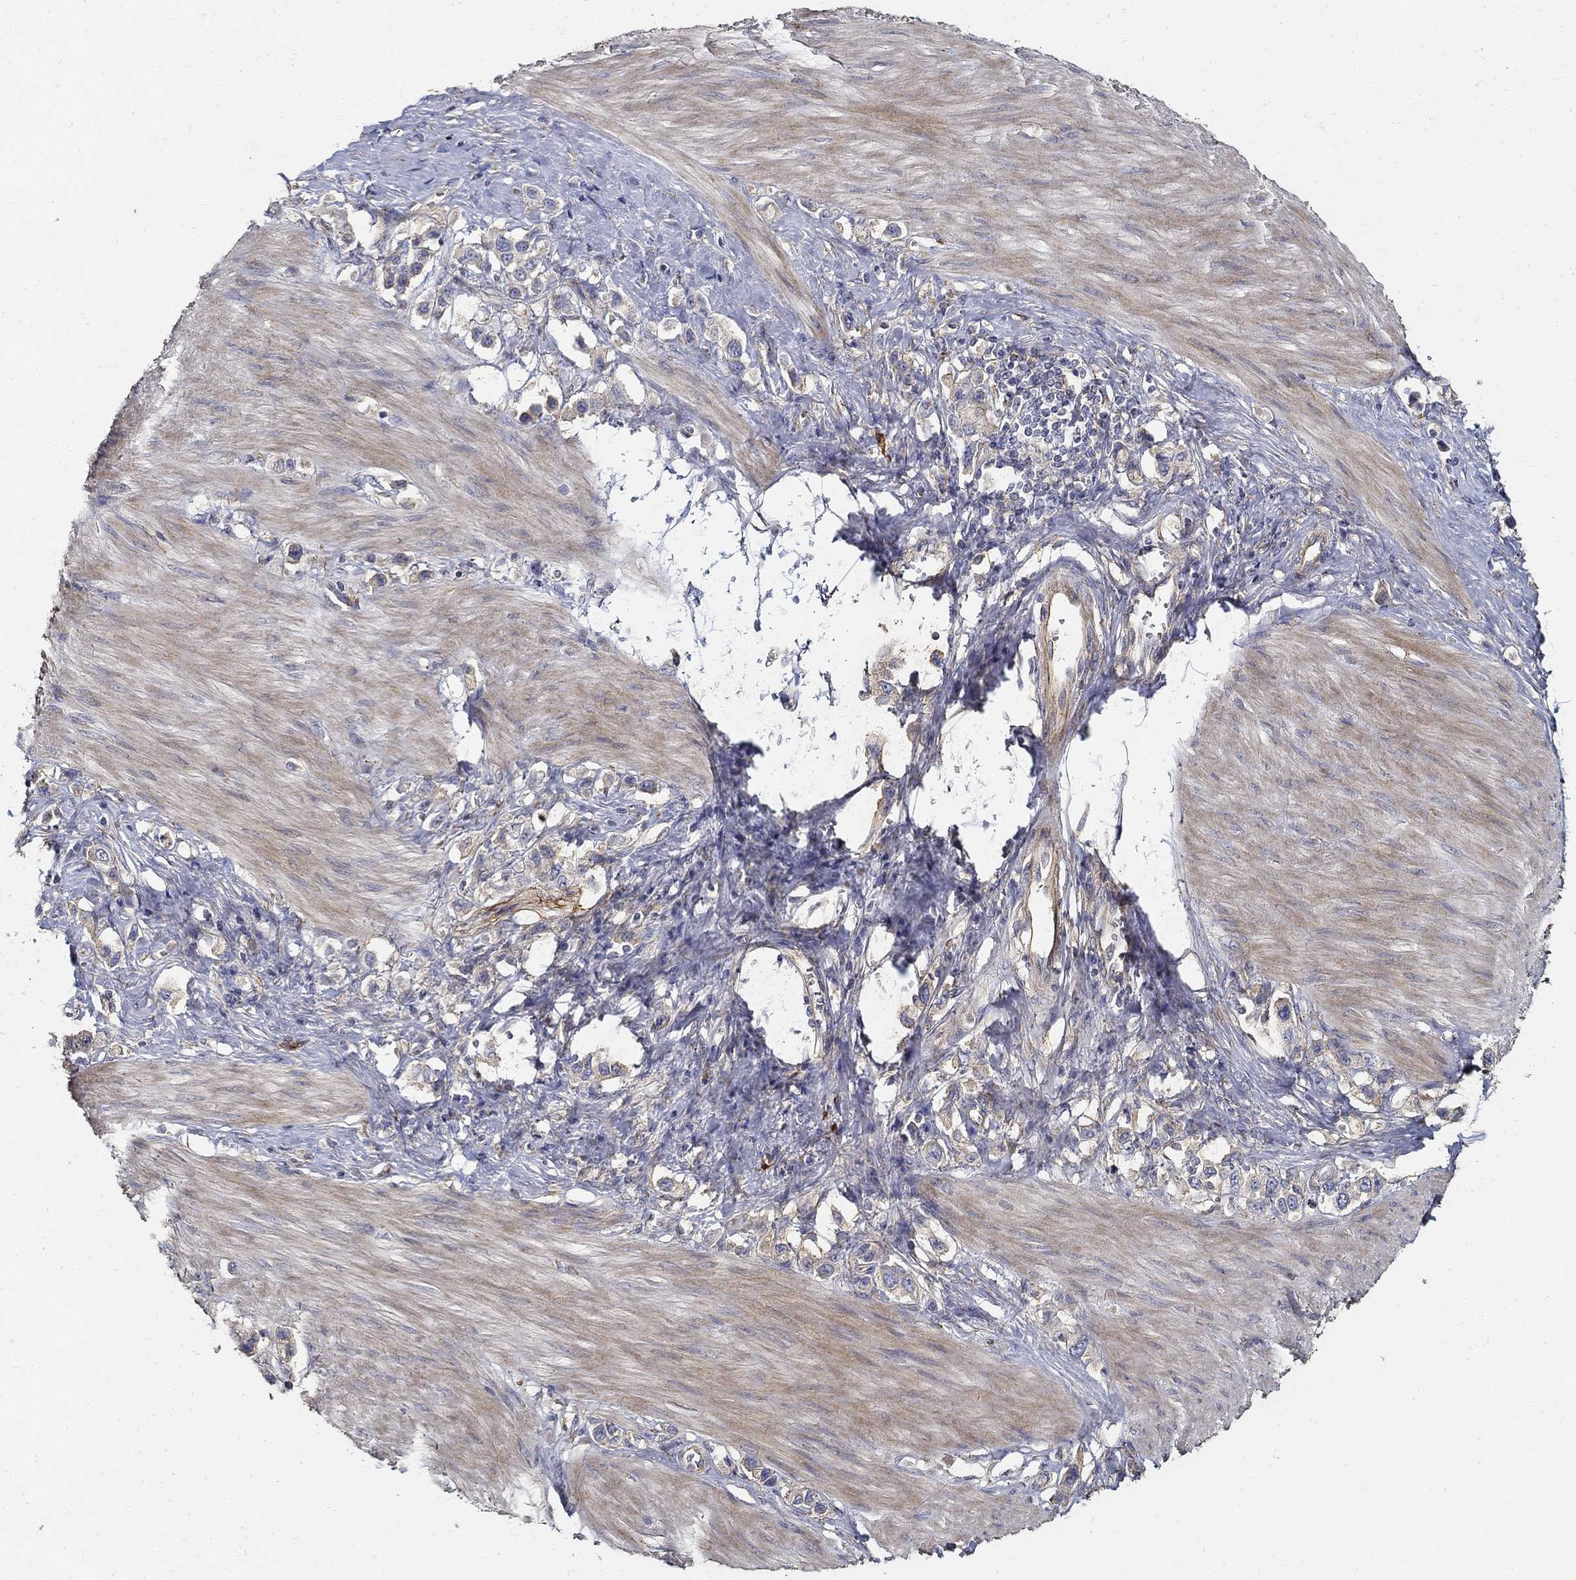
{"staining": {"intensity": "negative", "quantity": "none", "location": "none"}, "tissue": "stomach cancer", "cell_type": "Tumor cells", "image_type": "cancer", "snomed": [{"axis": "morphology", "description": "Normal tissue, NOS"}, {"axis": "morphology", "description": "Adenocarcinoma, NOS"}, {"axis": "morphology", "description": "Adenocarcinoma, High grade"}, {"axis": "topography", "description": "Stomach, upper"}, {"axis": "topography", "description": "Stomach"}], "caption": "Tumor cells show no significant protein positivity in adenocarcinoma (high-grade) (stomach). (Immunohistochemistry, brightfield microscopy, high magnification).", "gene": "EMILIN3", "patient": {"sex": "female", "age": 65}}